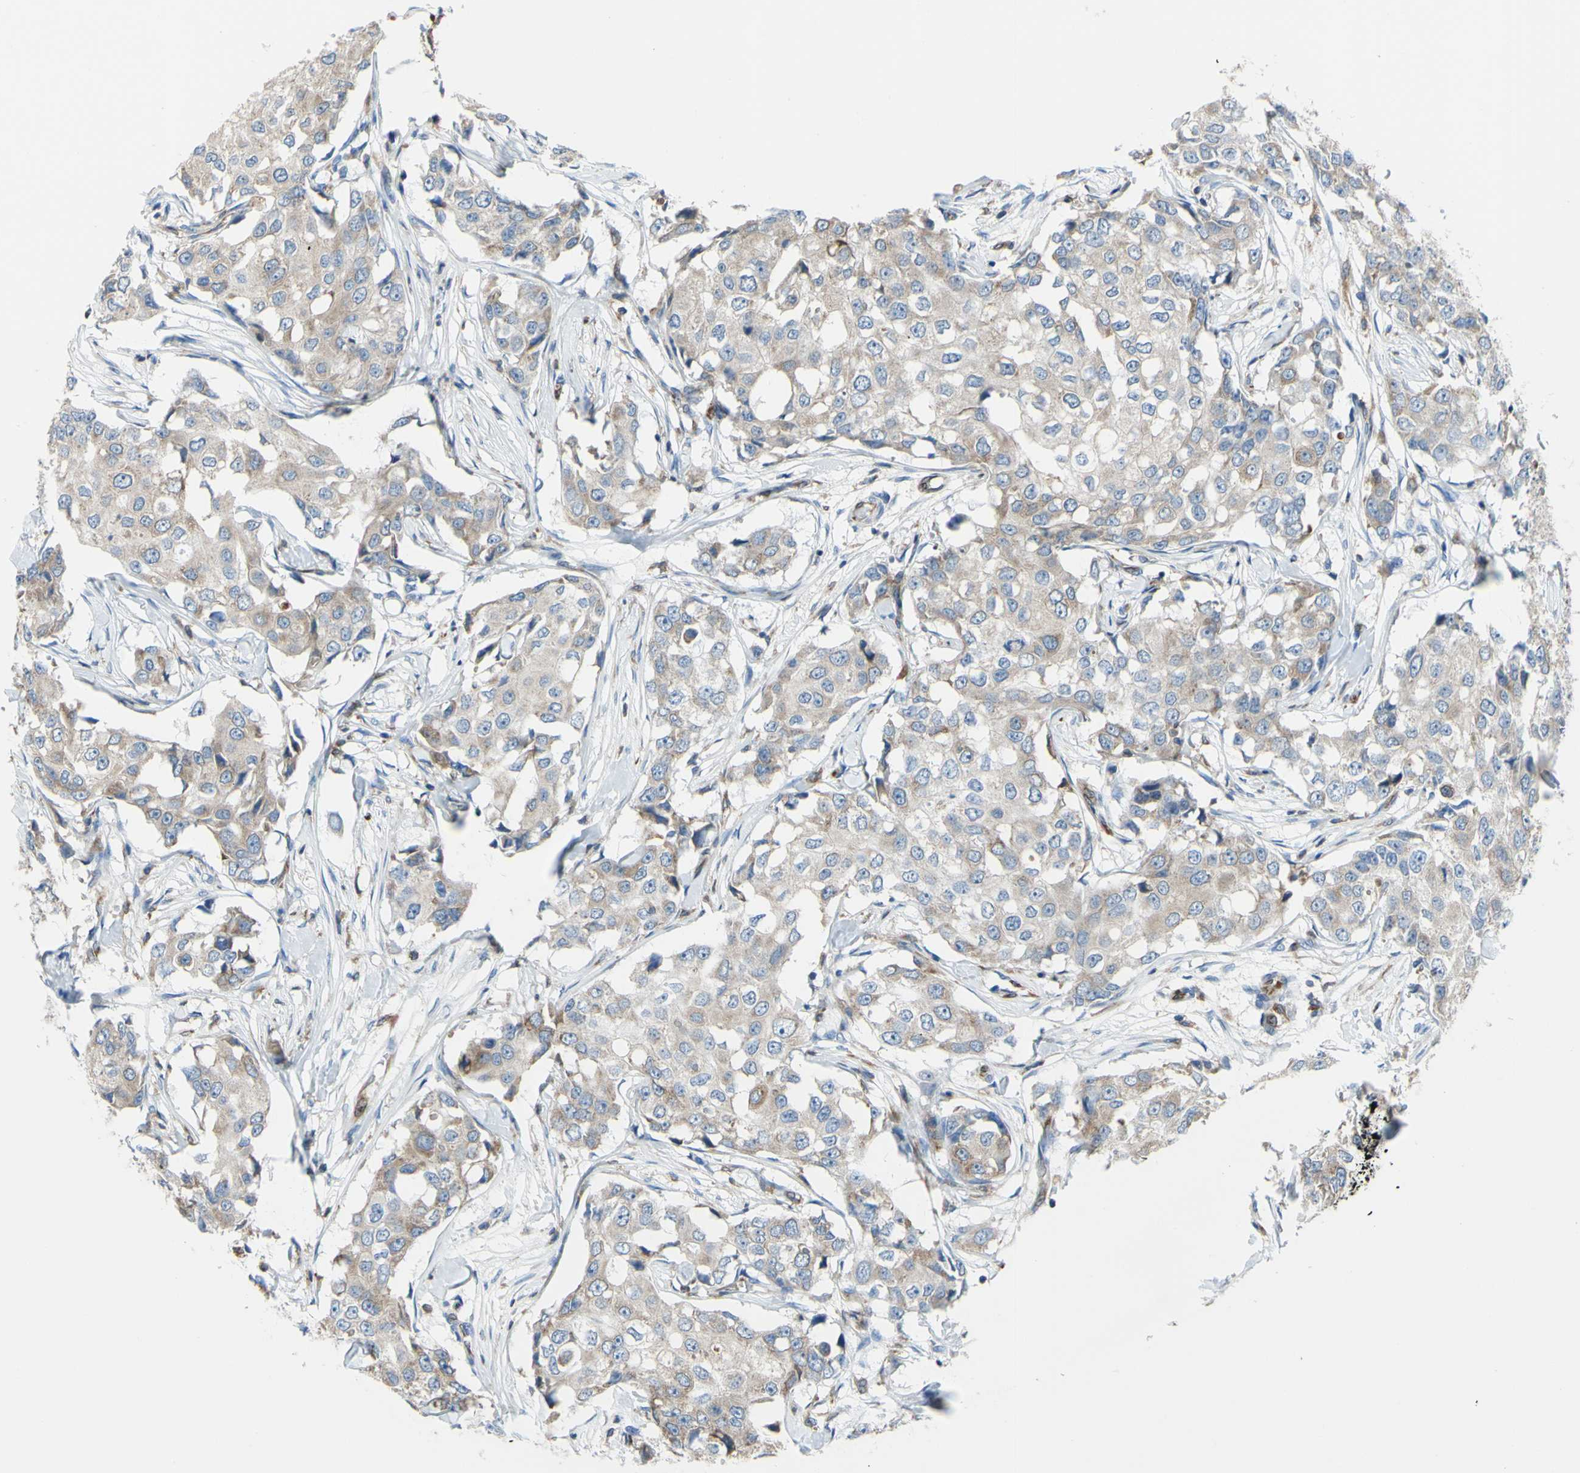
{"staining": {"intensity": "weak", "quantity": "<25%", "location": "cytoplasmic/membranous"}, "tissue": "breast cancer", "cell_type": "Tumor cells", "image_type": "cancer", "snomed": [{"axis": "morphology", "description": "Duct carcinoma"}, {"axis": "topography", "description": "Breast"}], "caption": "High magnification brightfield microscopy of breast cancer (intraductal carcinoma) stained with DAB (brown) and counterstained with hematoxylin (blue): tumor cells show no significant expression.", "gene": "MGST2", "patient": {"sex": "female", "age": 27}}